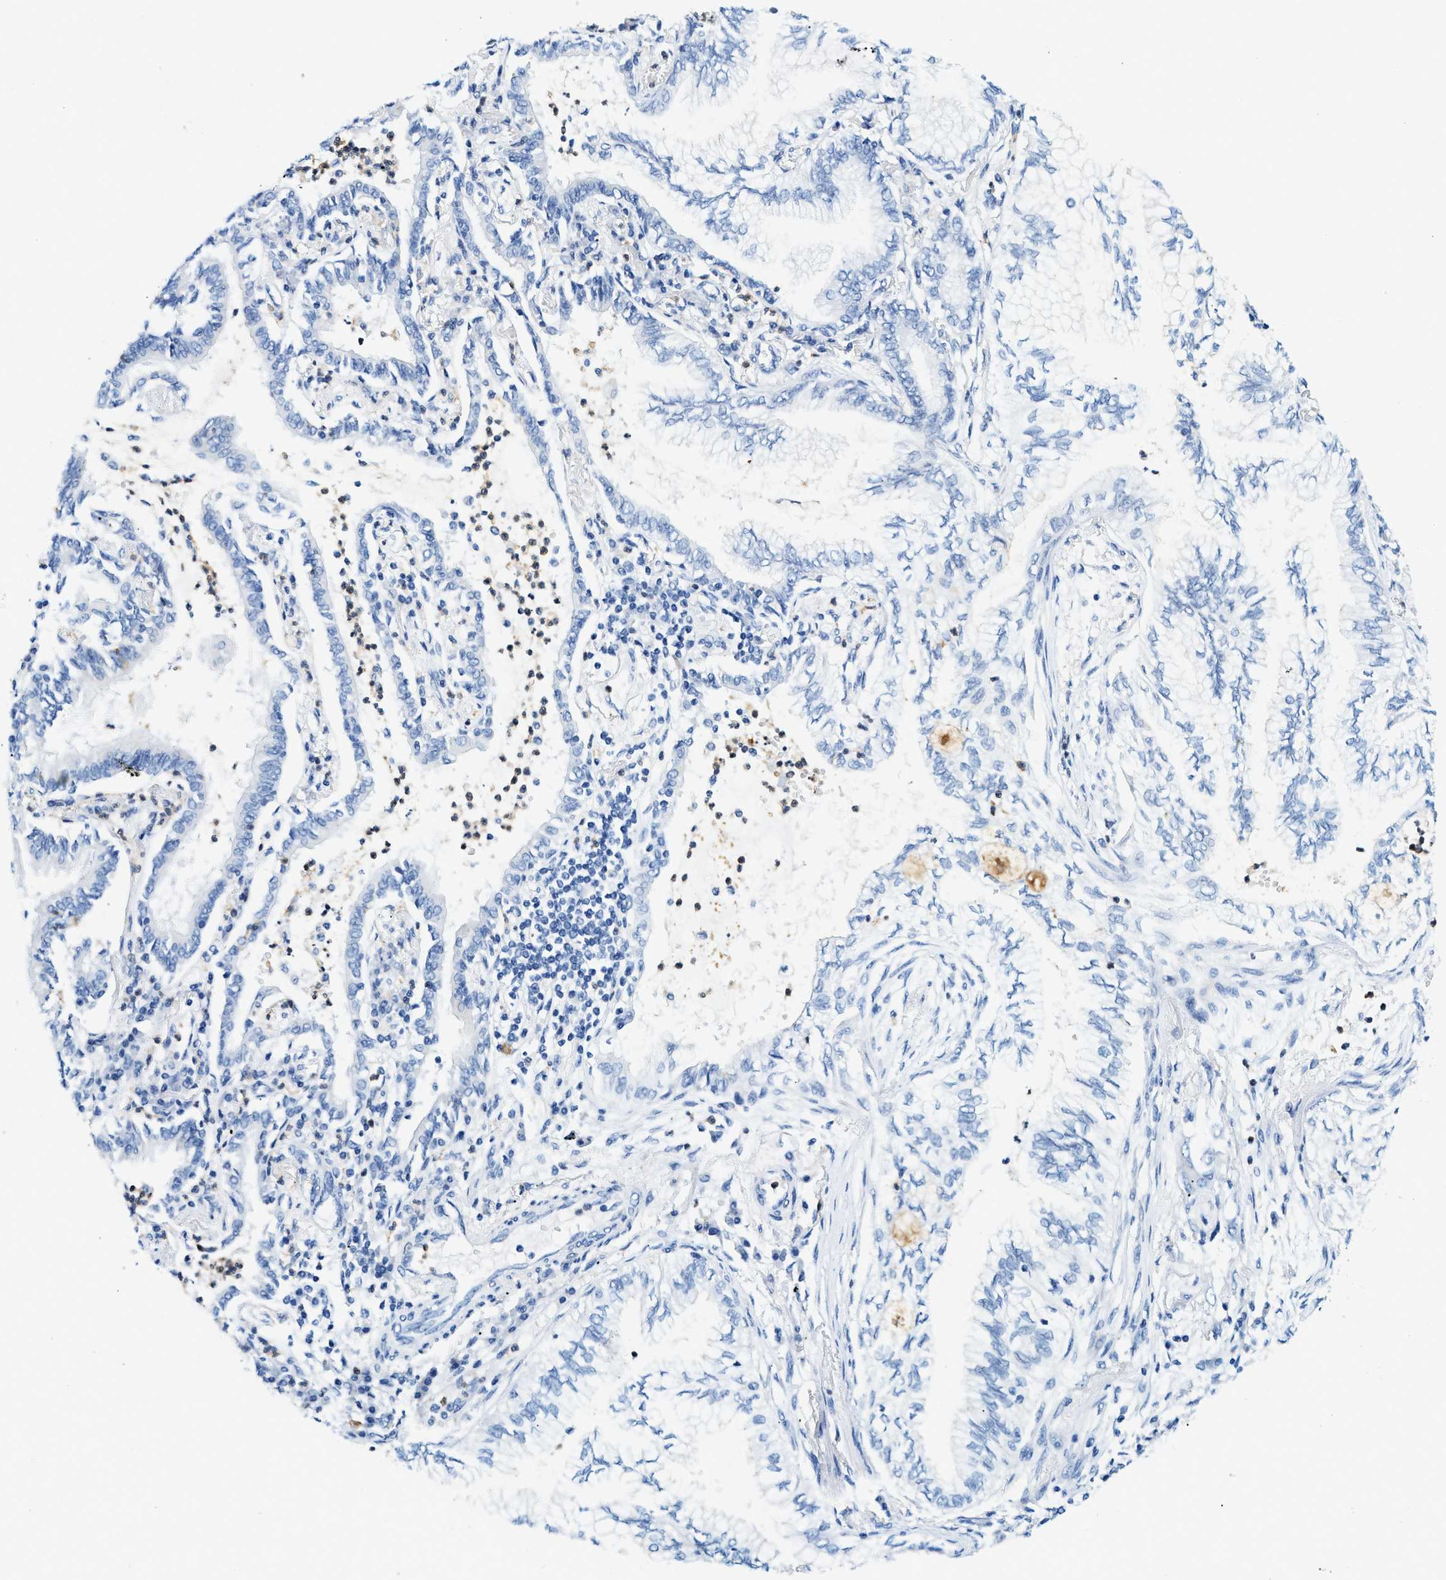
{"staining": {"intensity": "negative", "quantity": "none", "location": "none"}, "tissue": "lung cancer", "cell_type": "Tumor cells", "image_type": "cancer", "snomed": [{"axis": "morphology", "description": "Normal tissue, NOS"}, {"axis": "morphology", "description": "Adenocarcinoma, NOS"}, {"axis": "topography", "description": "Bronchus"}, {"axis": "topography", "description": "Lung"}], "caption": "Micrograph shows no significant protein staining in tumor cells of adenocarcinoma (lung).", "gene": "ZDHHC13", "patient": {"sex": "female", "age": 70}}